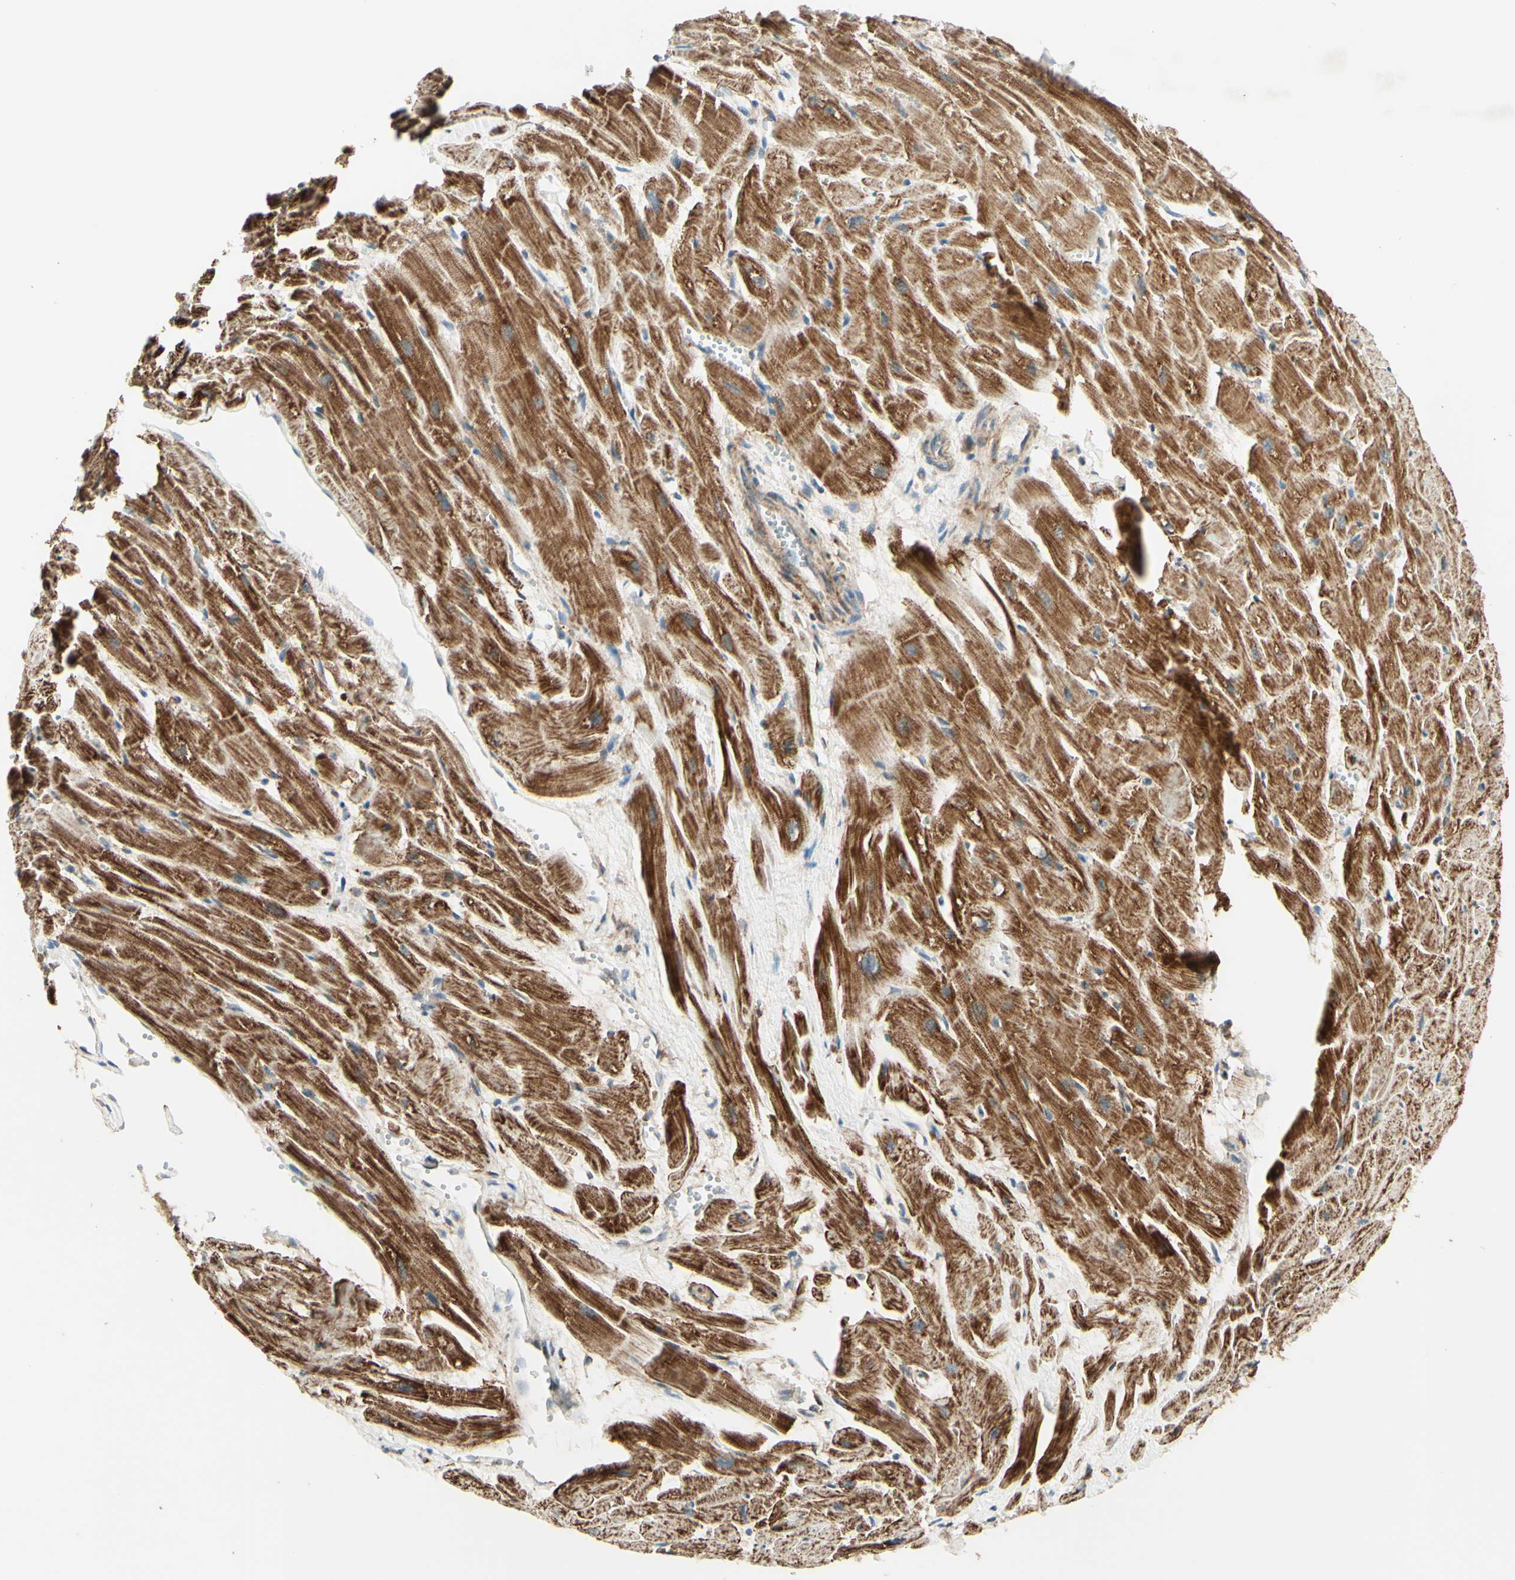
{"staining": {"intensity": "strong", "quantity": ">75%", "location": "cytoplasmic/membranous"}, "tissue": "heart muscle", "cell_type": "Cardiomyocytes", "image_type": "normal", "snomed": [{"axis": "morphology", "description": "Normal tissue, NOS"}, {"axis": "topography", "description": "Heart"}], "caption": "Protein expression analysis of unremarkable human heart muscle reveals strong cytoplasmic/membranous staining in approximately >75% of cardiomyocytes. (DAB (3,3'-diaminobenzidine) IHC, brown staining for protein, blue staining for nuclei).", "gene": "DHRS3", "patient": {"sex": "female", "age": 19}}